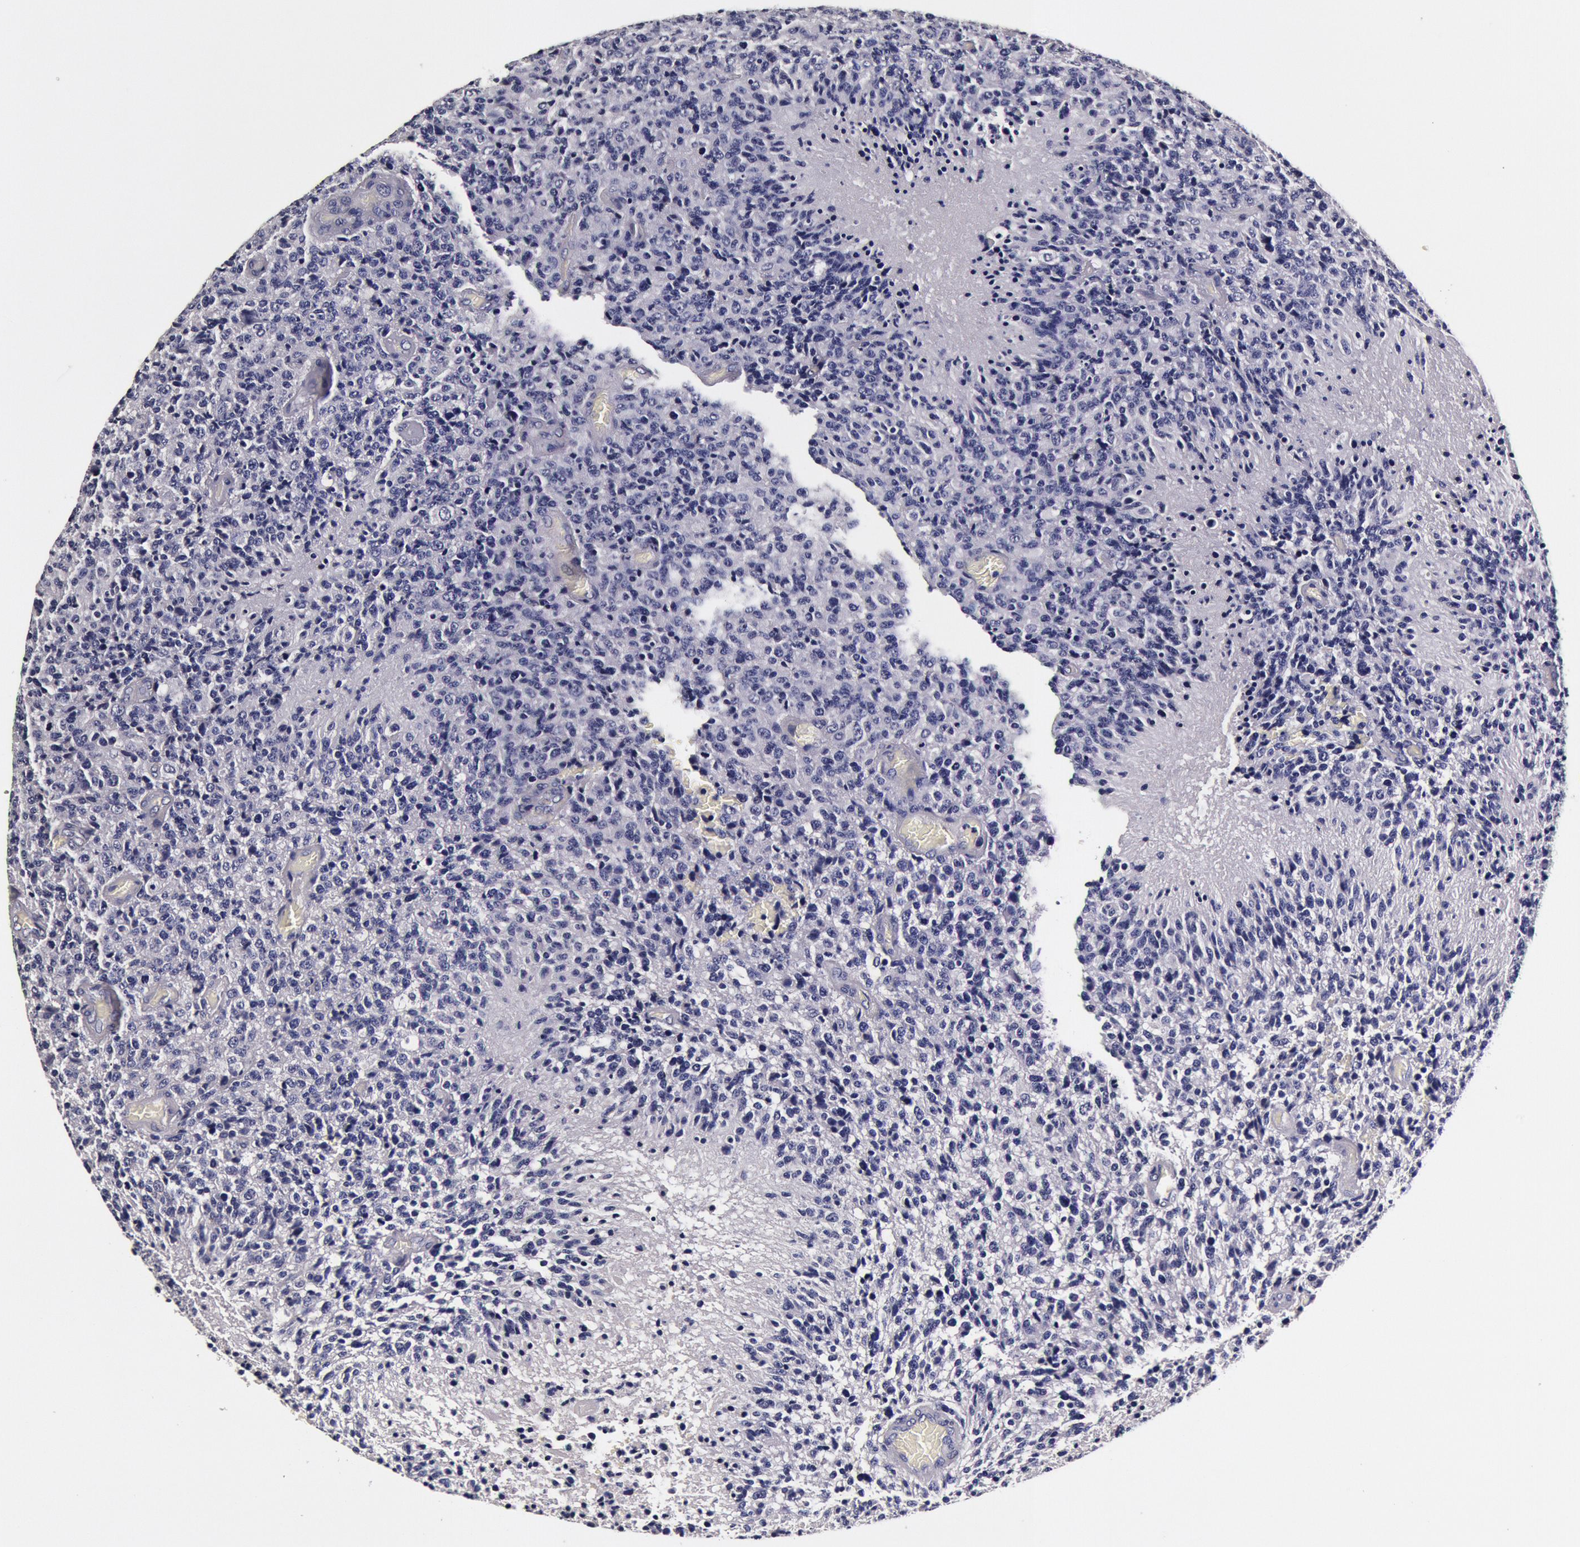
{"staining": {"intensity": "negative", "quantity": "none", "location": "none"}, "tissue": "glioma", "cell_type": "Tumor cells", "image_type": "cancer", "snomed": [{"axis": "morphology", "description": "Glioma, malignant, High grade"}, {"axis": "topography", "description": "Brain"}], "caption": "There is no significant expression in tumor cells of malignant high-grade glioma.", "gene": "CCDC22", "patient": {"sex": "male", "age": 36}}